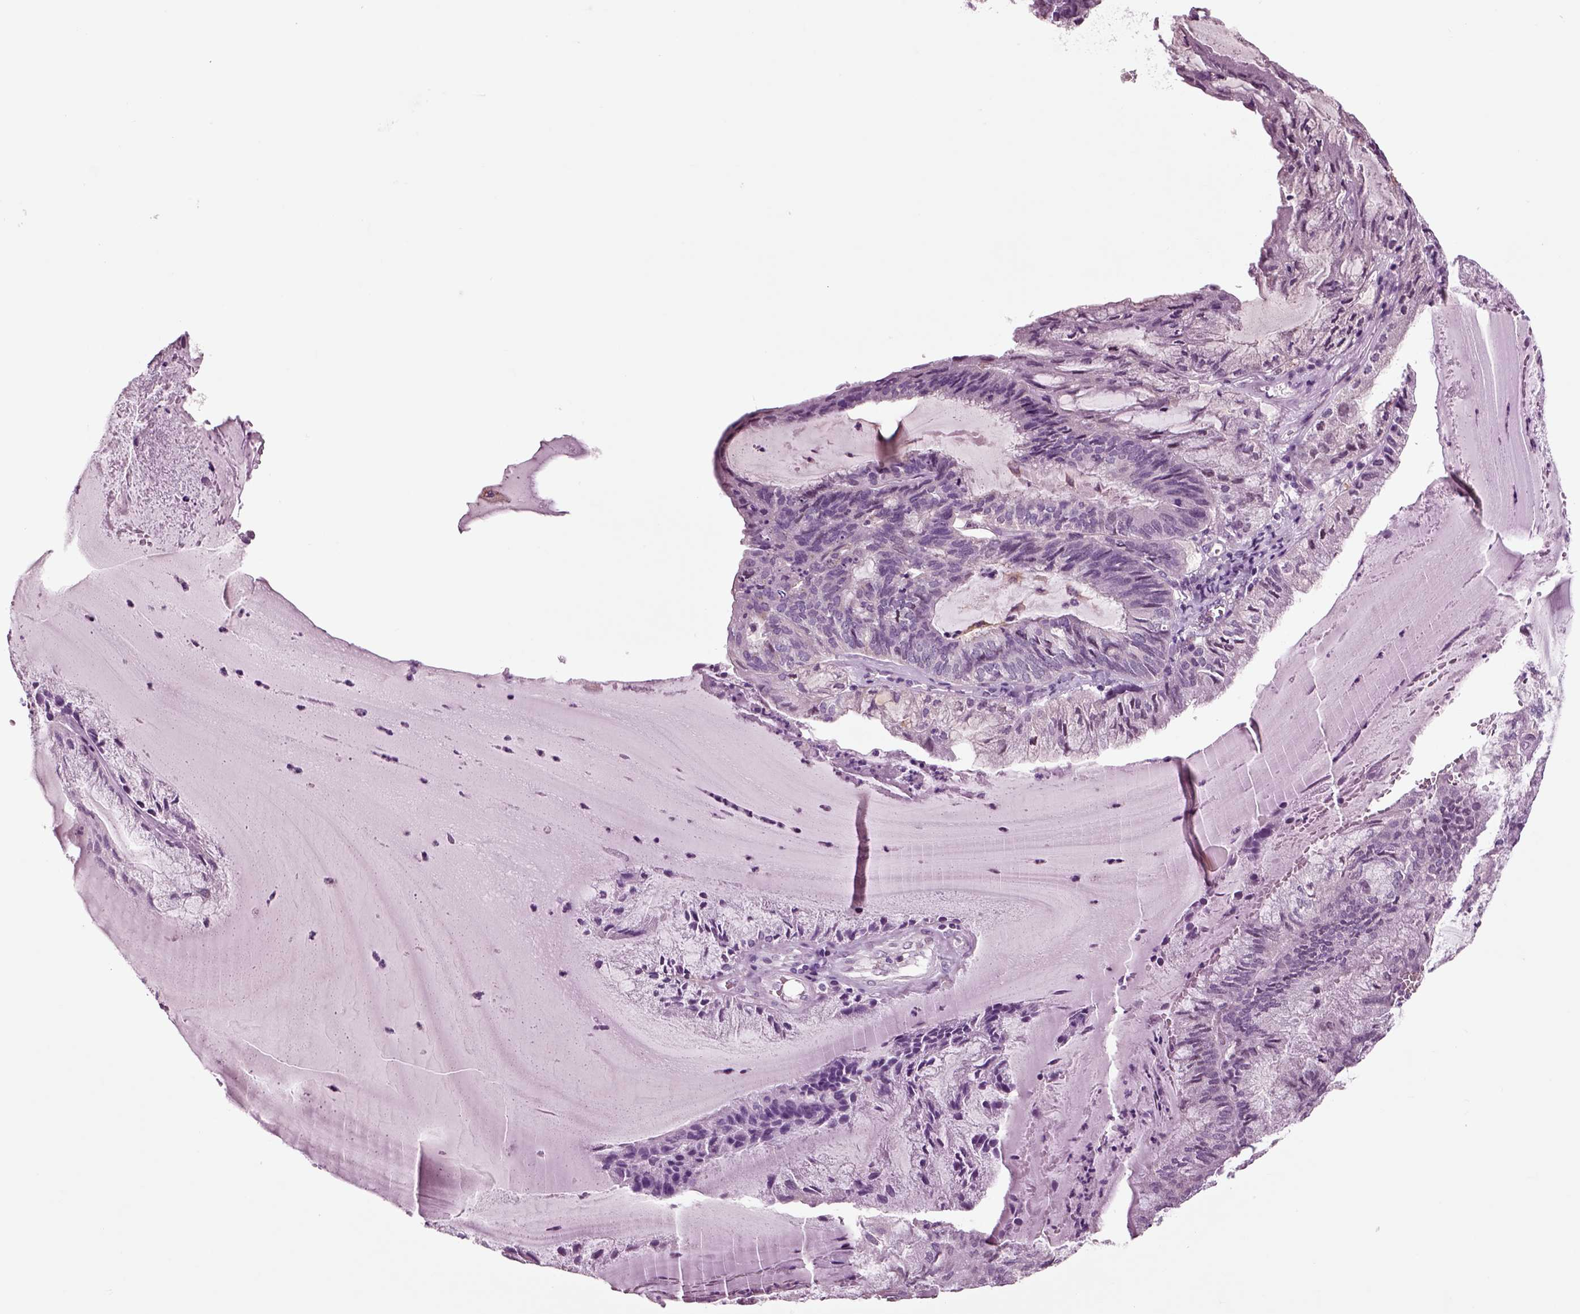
{"staining": {"intensity": "negative", "quantity": "none", "location": "none"}, "tissue": "endometrial cancer", "cell_type": "Tumor cells", "image_type": "cancer", "snomed": [{"axis": "morphology", "description": "Carcinoma, NOS"}, {"axis": "topography", "description": "Endometrium"}], "caption": "An immunohistochemistry image of endometrial cancer is shown. There is no staining in tumor cells of endometrial cancer. (Brightfield microscopy of DAB immunohistochemistry at high magnification).", "gene": "CHGB", "patient": {"sex": "female", "age": 62}}